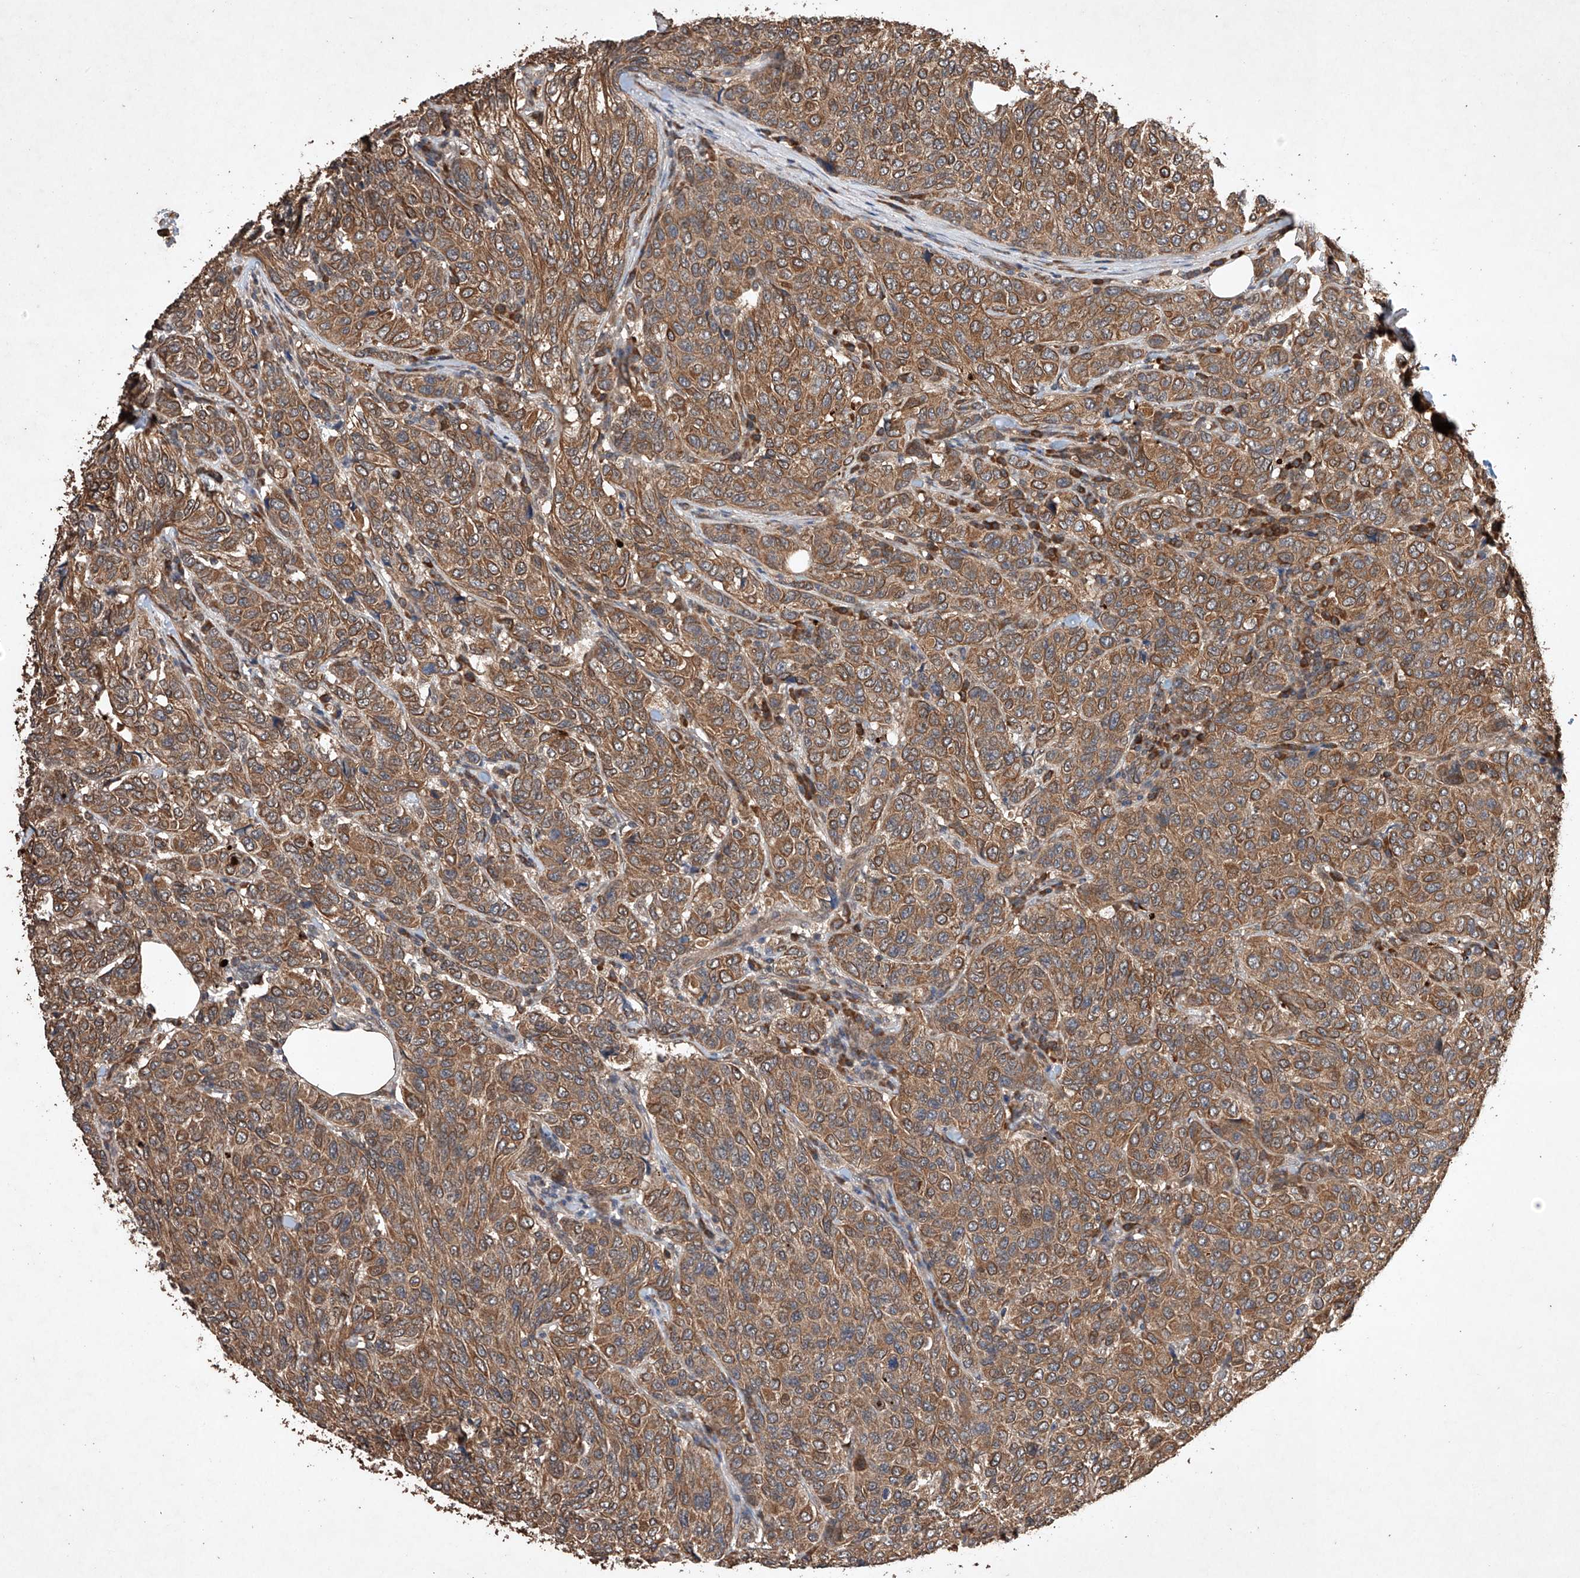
{"staining": {"intensity": "moderate", "quantity": ">75%", "location": "cytoplasmic/membranous"}, "tissue": "breast cancer", "cell_type": "Tumor cells", "image_type": "cancer", "snomed": [{"axis": "morphology", "description": "Duct carcinoma"}, {"axis": "topography", "description": "Breast"}], "caption": "Immunohistochemical staining of breast cancer (intraductal carcinoma) shows moderate cytoplasmic/membranous protein positivity in approximately >75% of tumor cells.", "gene": "LURAP1", "patient": {"sex": "female", "age": 55}}